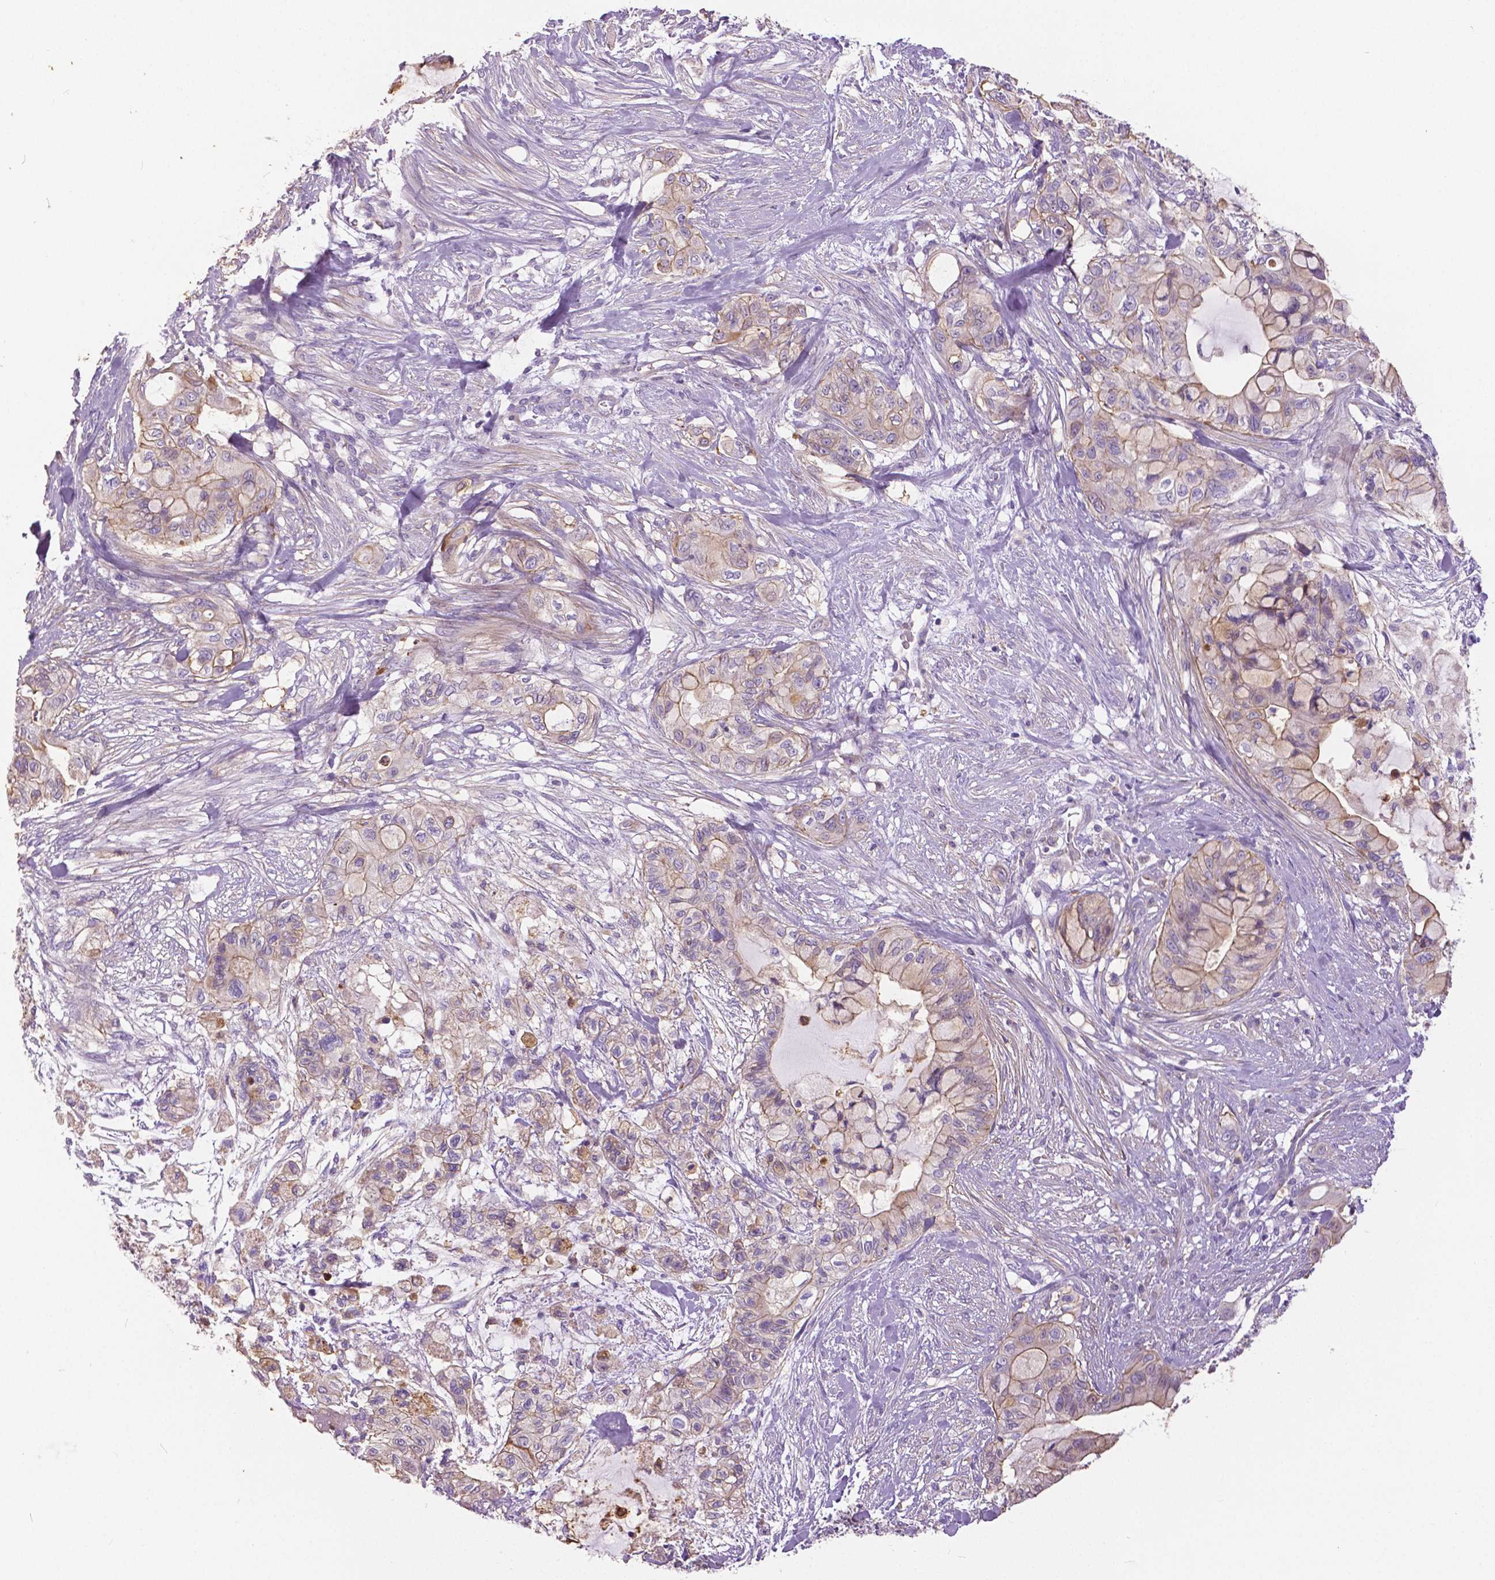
{"staining": {"intensity": "weak", "quantity": "25%-75%", "location": "cytoplasmic/membranous"}, "tissue": "pancreatic cancer", "cell_type": "Tumor cells", "image_type": "cancer", "snomed": [{"axis": "morphology", "description": "Adenocarcinoma, NOS"}, {"axis": "topography", "description": "Pancreas"}], "caption": "The image displays immunohistochemical staining of pancreatic cancer (adenocarcinoma). There is weak cytoplasmic/membranous expression is seen in approximately 25%-75% of tumor cells. The staining was performed using DAB (3,3'-diaminobenzidine) to visualize the protein expression in brown, while the nuclei were stained in blue with hematoxylin (Magnification: 20x).", "gene": "ANXA13", "patient": {"sex": "male", "age": 71}}